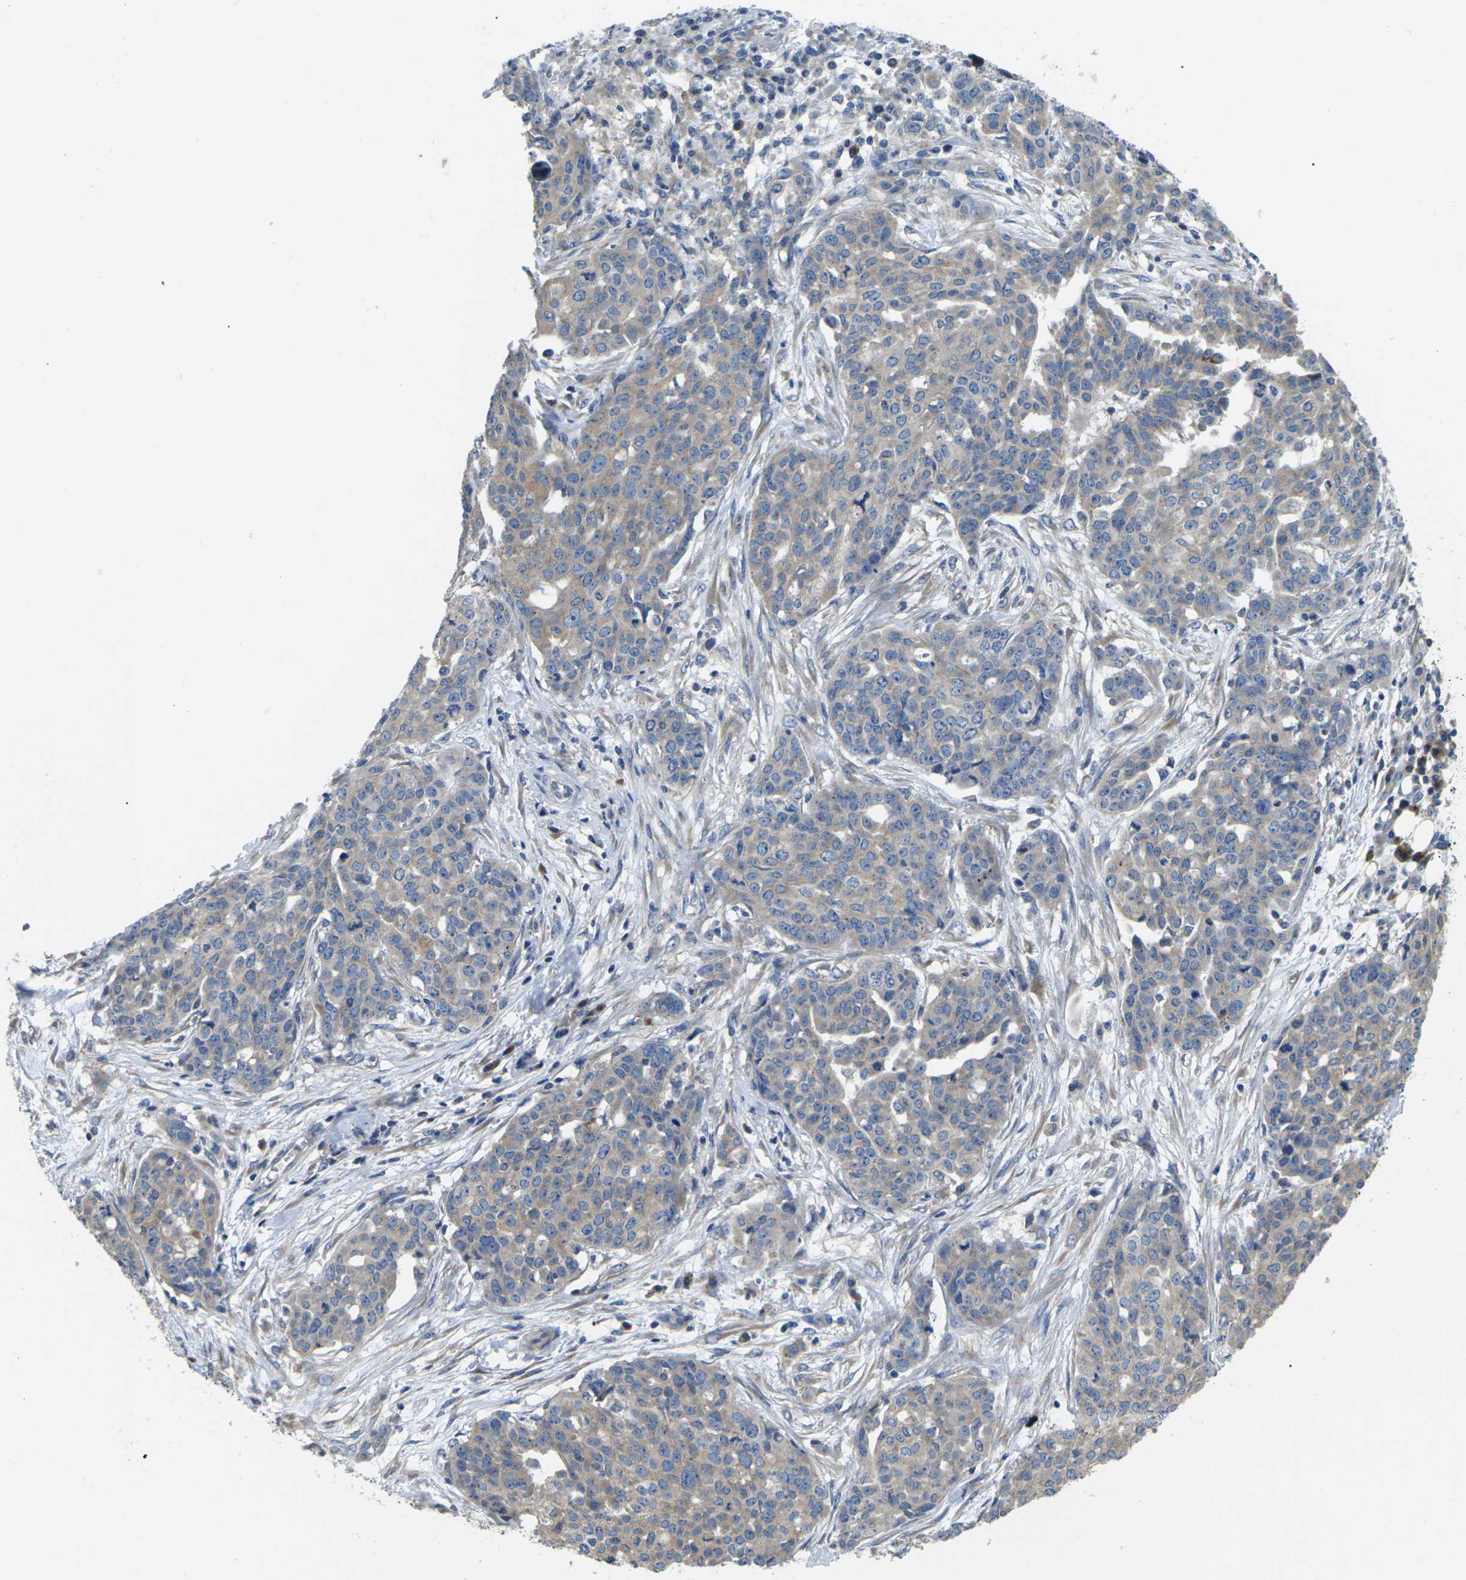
{"staining": {"intensity": "weak", "quantity": "25%-75%", "location": "cytoplasmic/membranous"}, "tissue": "ovarian cancer", "cell_type": "Tumor cells", "image_type": "cancer", "snomed": [{"axis": "morphology", "description": "Cystadenocarcinoma, serous, NOS"}, {"axis": "topography", "description": "Soft tissue"}, {"axis": "topography", "description": "Ovary"}], "caption": "Protein staining by immunohistochemistry shows weak cytoplasmic/membranous expression in approximately 25%-75% of tumor cells in ovarian cancer (serous cystadenocarcinoma).", "gene": "TMCC2", "patient": {"sex": "female", "age": 57}}